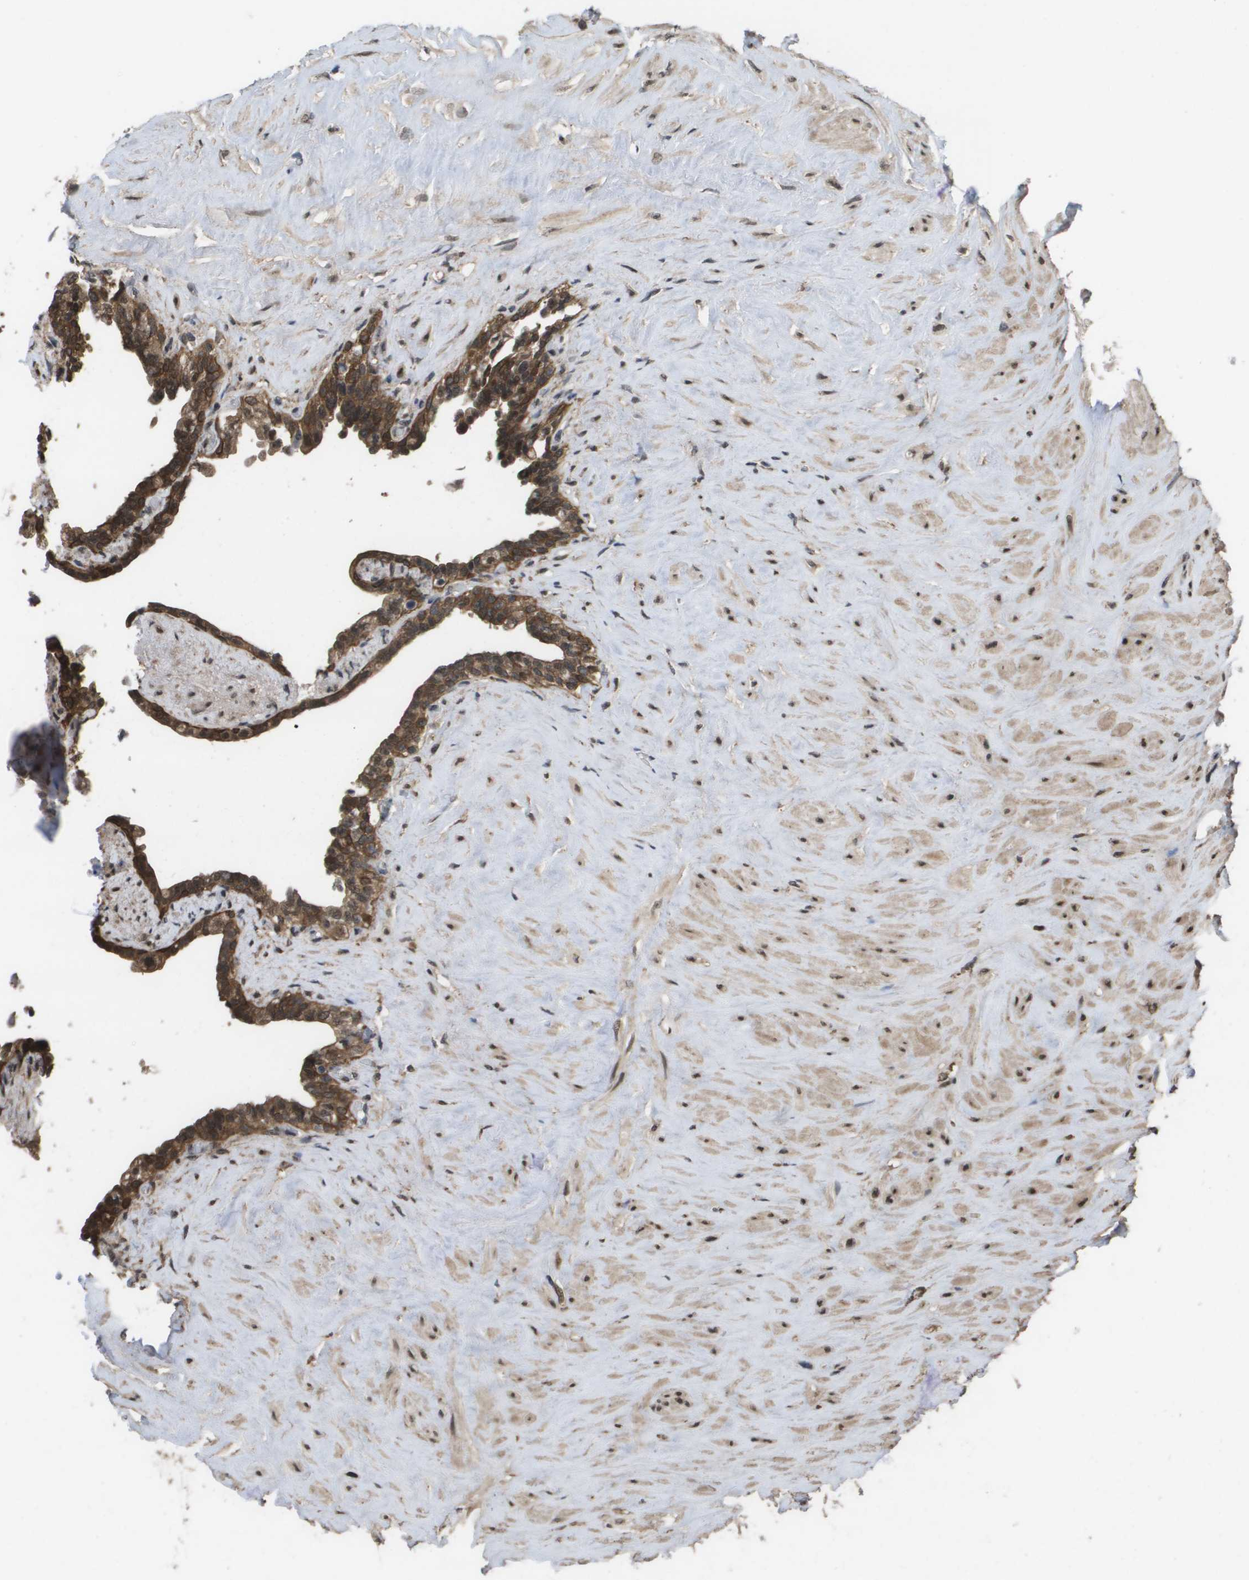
{"staining": {"intensity": "strong", "quantity": ">75%", "location": "cytoplasmic/membranous,nuclear"}, "tissue": "seminal vesicle", "cell_type": "Glandular cells", "image_type": "normal", "snomed": [{"axis": "morphology", "description": "Normal tissue, NOS"}, {"axis": "topography", "description": "Seminal veicle"}], "caption": "The photomicrograph shows staining of benign seminal vesicle, revealing strong cytoplasmic/membranous,nuclear protein positivity (brown color) within glandular cells. Using DAB (brown) and hematoxylin (blue) stains, captured at high magnification using brightfield microscopy.", "gene": "AMBRA1", "patient": {"sex": "male", "age": 63}}